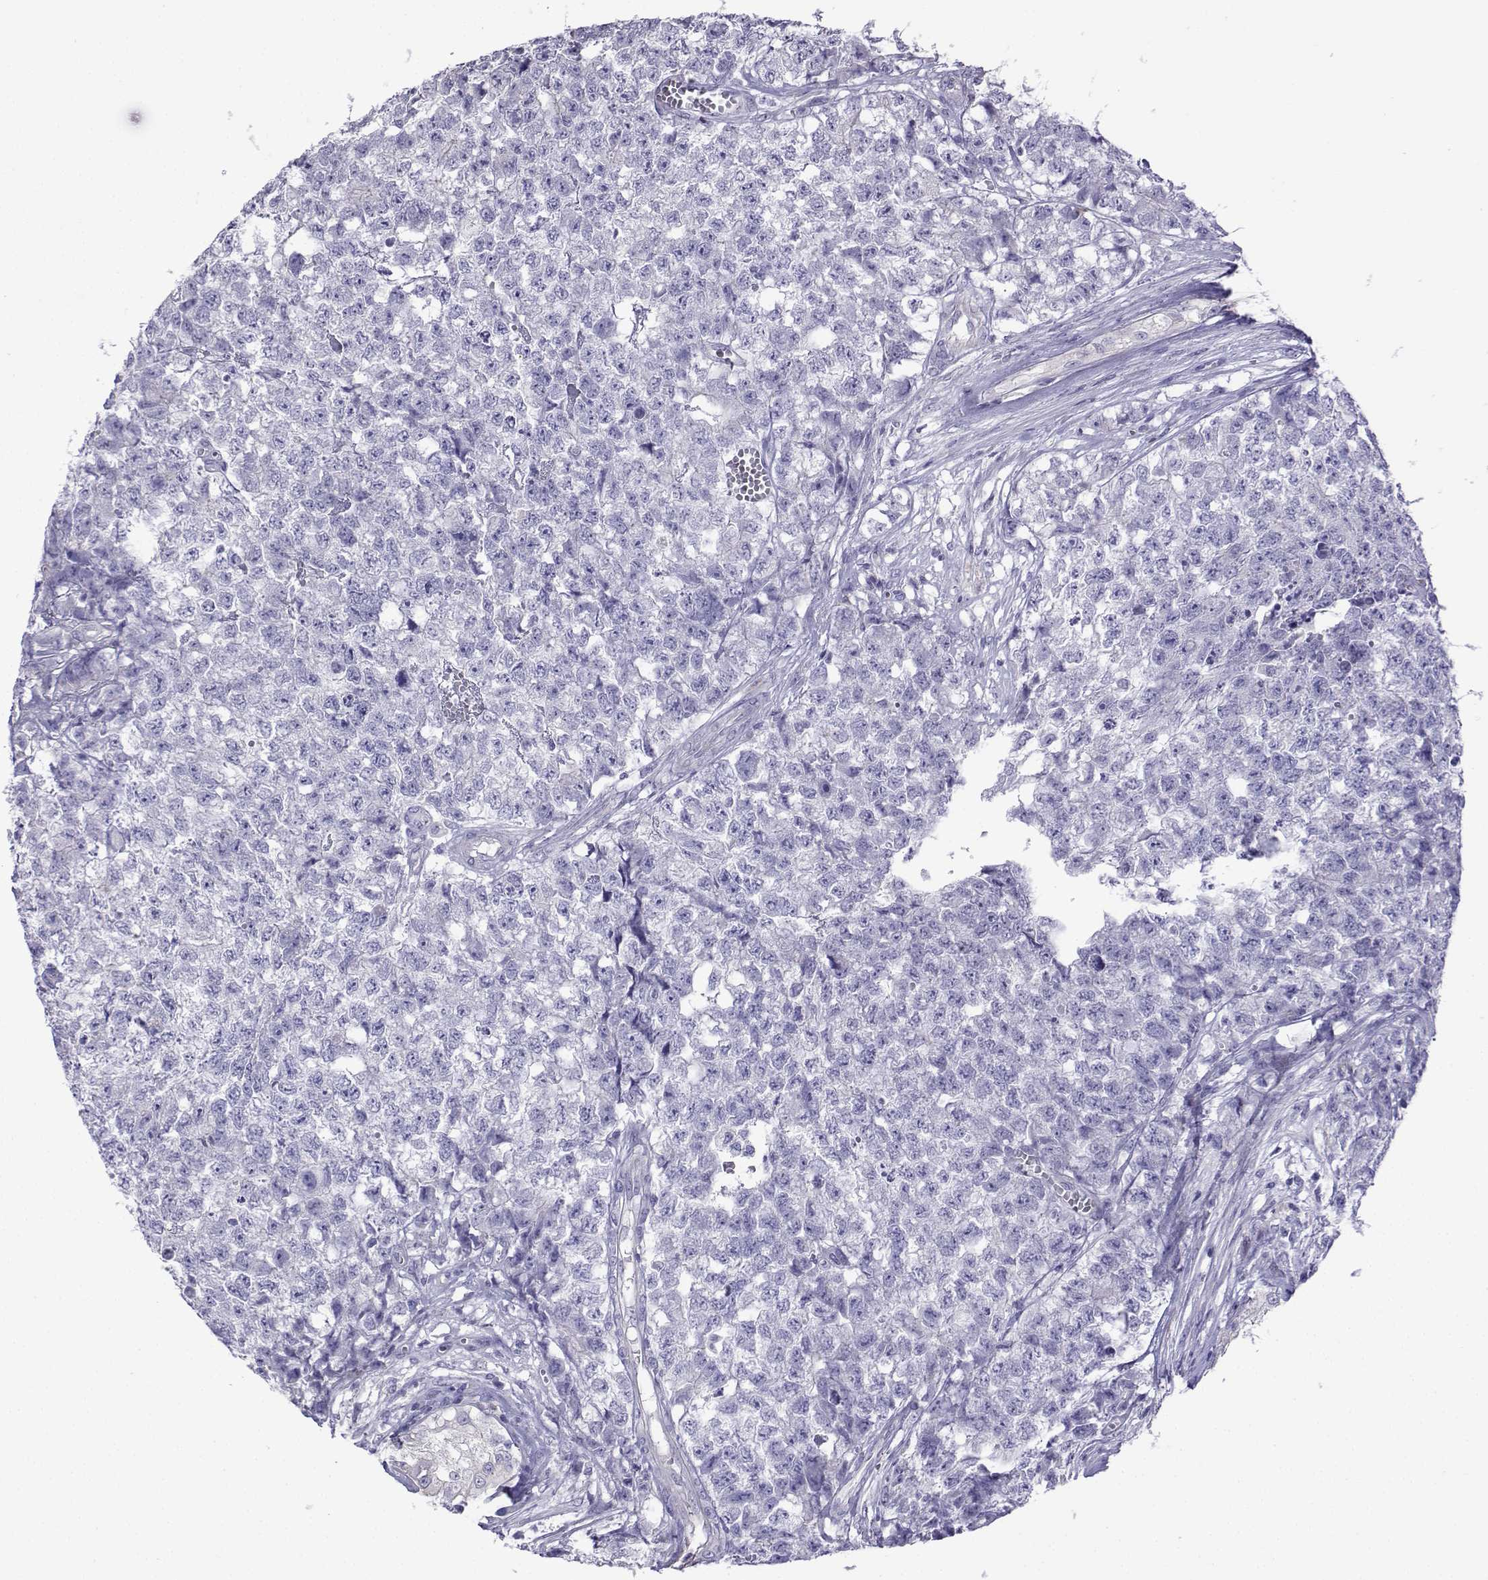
{"staining": {"intensity": "negative", "quantity": "none", "location": "none"}, "tissue": "testis cancer", "cell_type": "Tumor cells", "image_type": "cancer", "snomed": [{"axis": "morphology", "description": "Seminoma, NOS"}, {"axis": "morphology", "description": "Carcinoma, Embryonal, NOS"}, {"axis": "topography", "description": "Testis"}], "caption": "The photomicrograph demonstrates no staining of tumor cells in testis cancer (seminoma).", "gene": "CFAP70", "patient": {"sex": "male", "age": 22}}